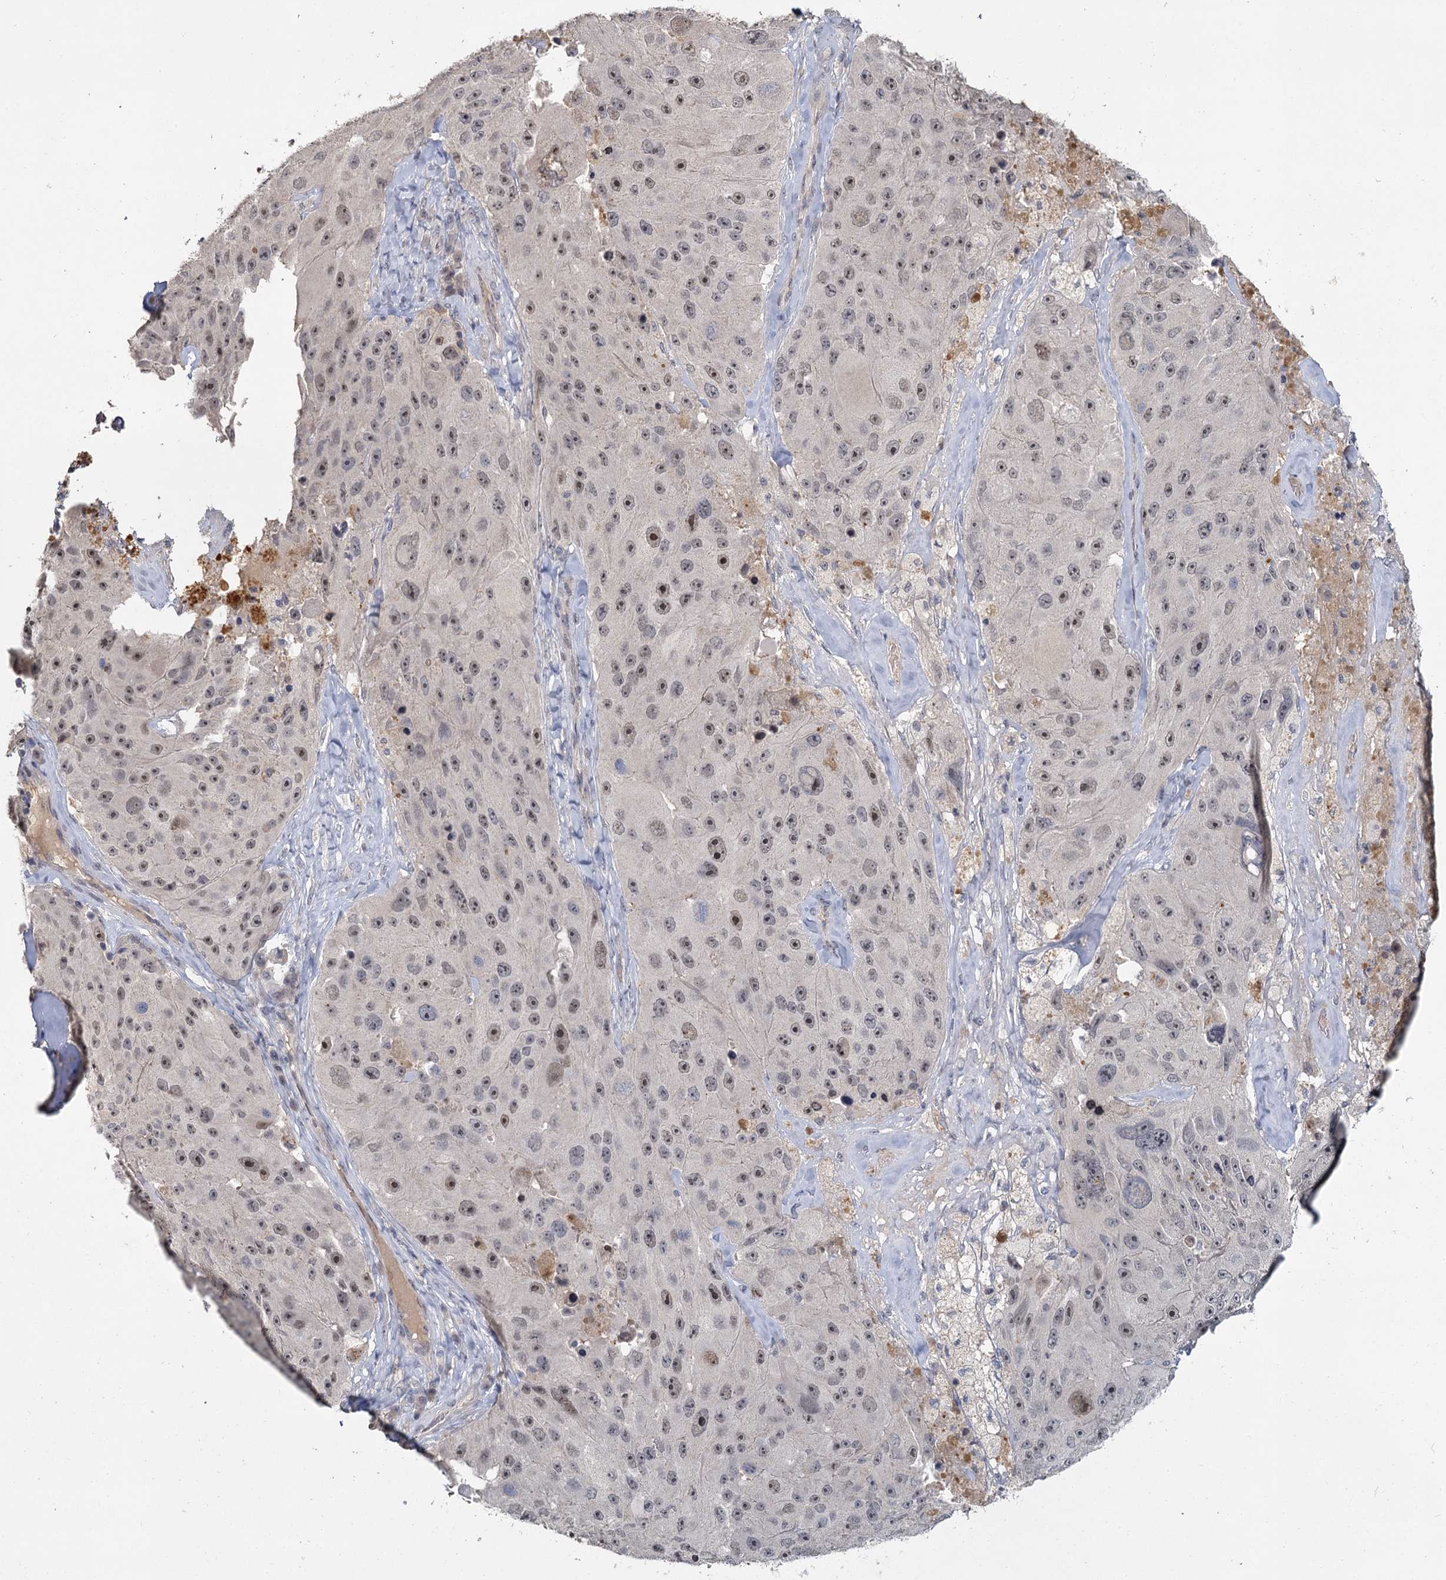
{"staining": {"intensity": "weak", "quantity": "<25%", "location": "nuclear"}, "tissue": "melanoma", "cell_type": "Tumor cells", "image_type": "cancer", "snomed": [{"axis": "morphology", "description": "Malignant melanoma, Metastatic site"}, {"axis": "topography", "description": "Lymph node"}], "caption": "Tumor cells show no significant protein staining in malignant melanoma (metastatic site).", "gene": "MUCL1", "patient": {"sex": "male", "age": 62}}